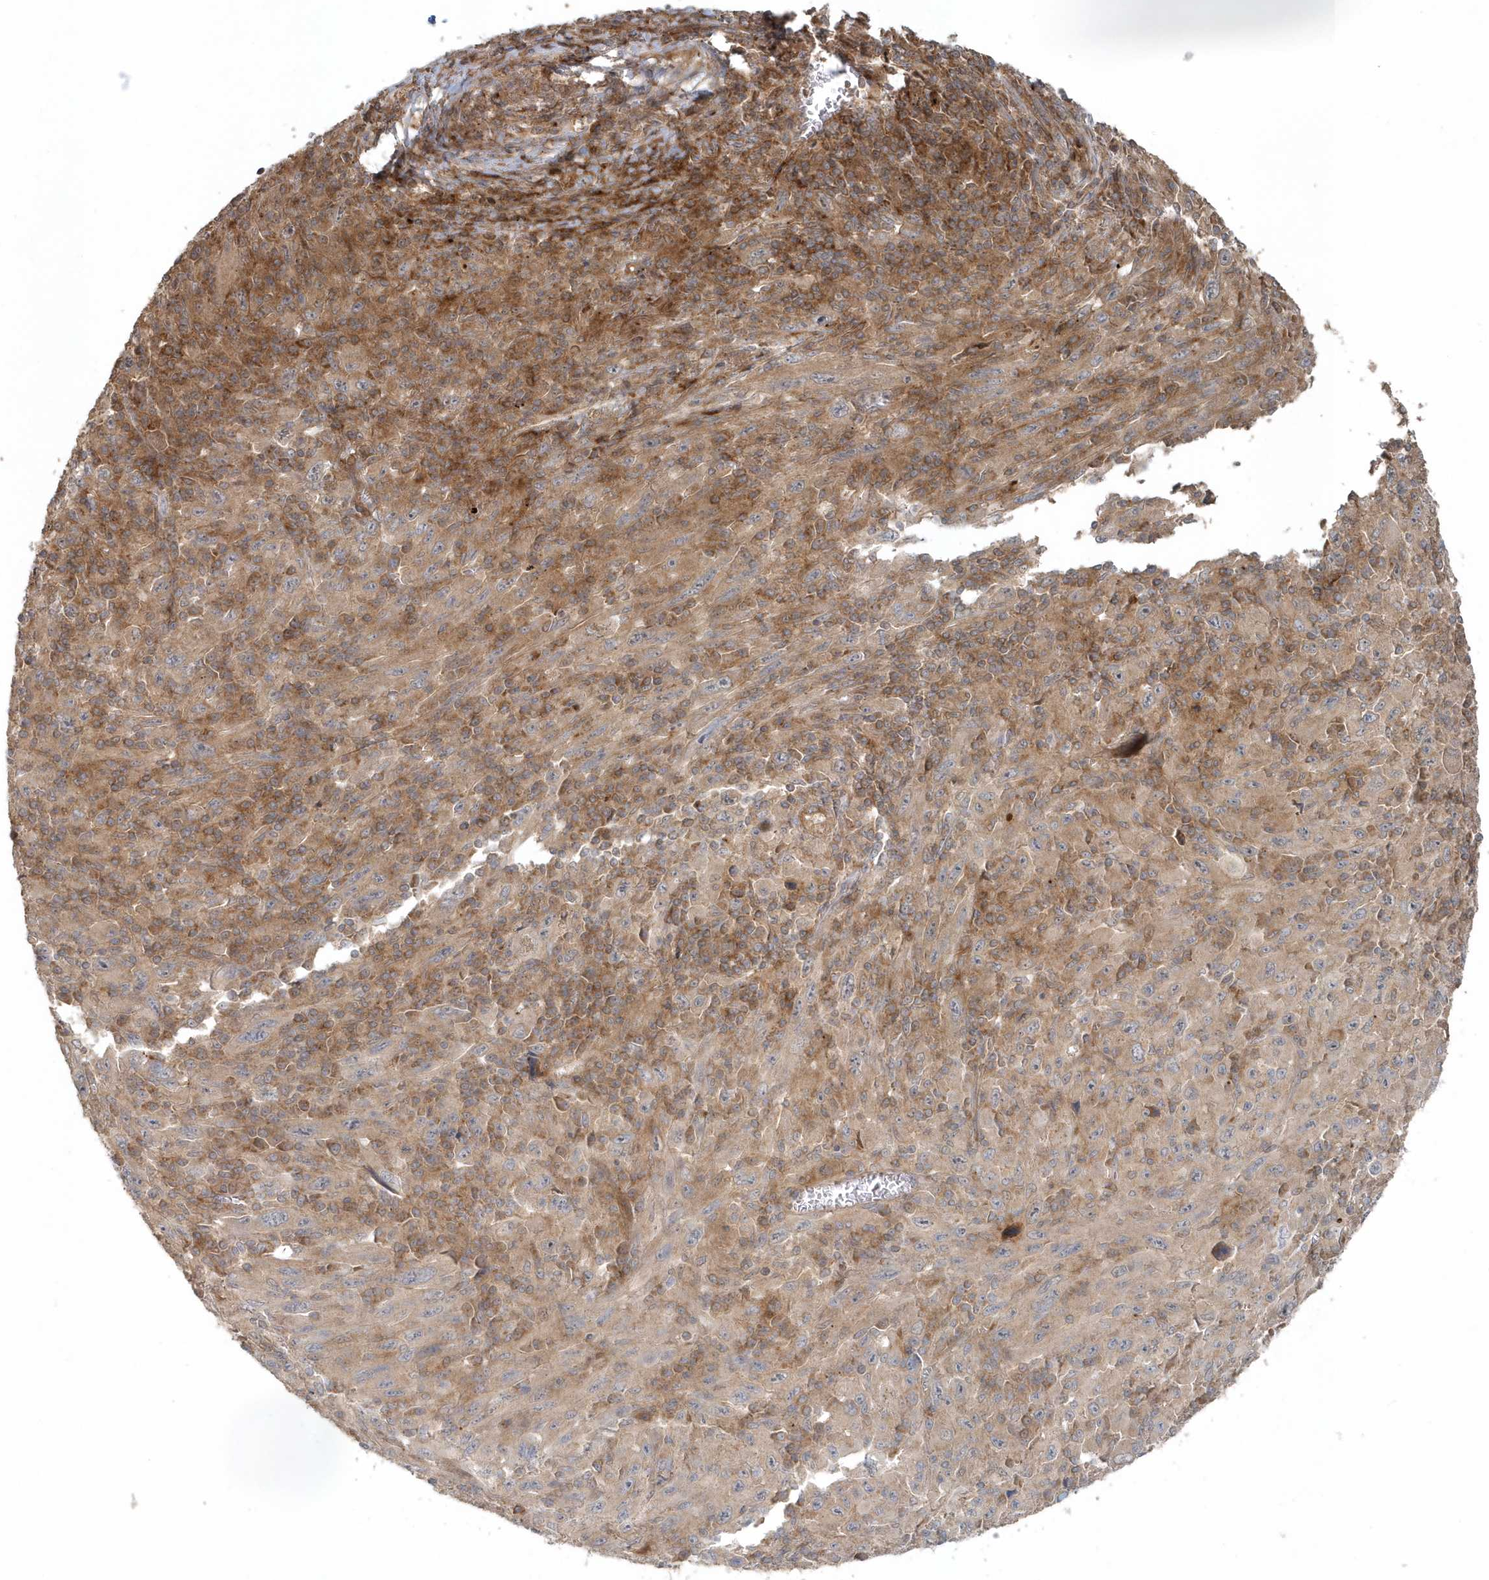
{"staining": {"intensity": "moderate", "quantity": ">75%", "location": "cytoplasmic/membranous"}, "tissue": "melanoma", "cell_type": "Tumor cells", "image_type": "cancer", "snomed": [{"axis": "morphology", "description": "Malignant melanoma, Metastatic site"}, {"axis": "topography", "description": "Skin"}], "caption": "Protein expression analysis of melanoma shows moderate cytoplasmic/membranous positivity in about >75% of tumor cells.", "gene": "MMUT", "patient": {"sex": "female", "age": 56}}